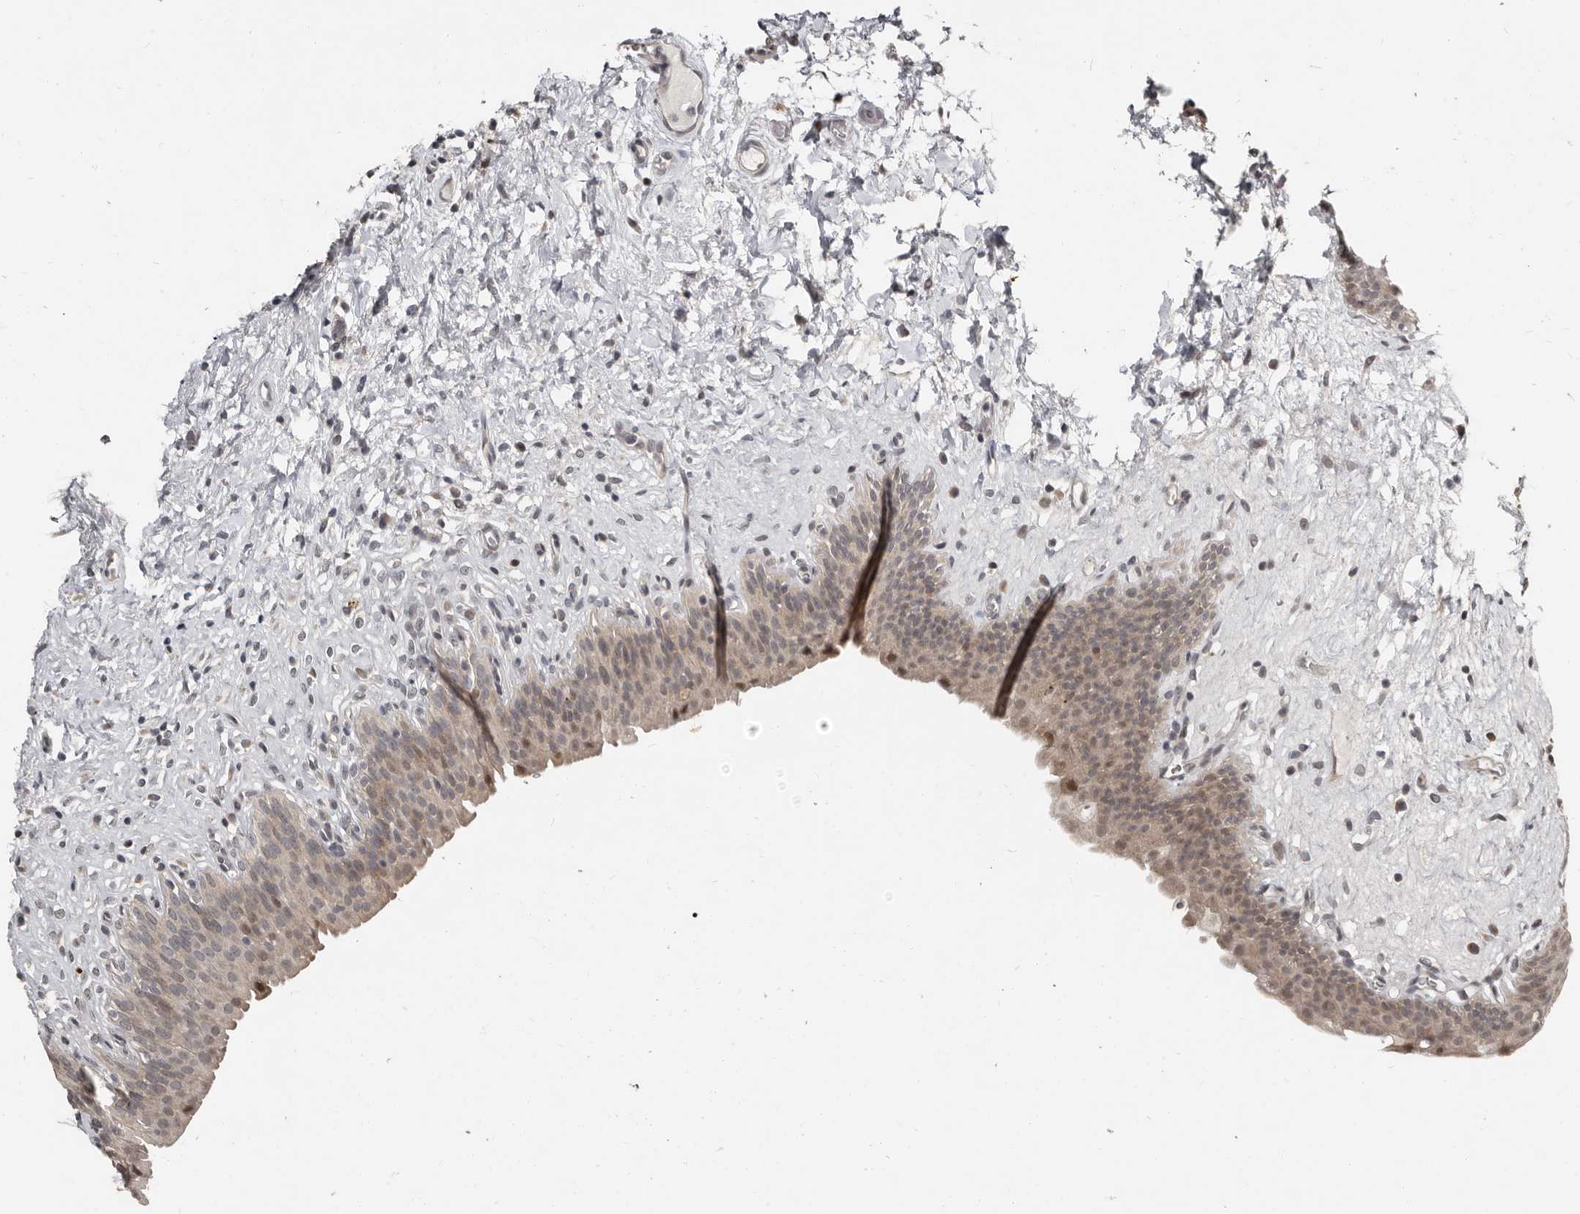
{"staining": {"intensity": "weak", "quantity": "25%-75%", "location": "cytoplasmic/membranous,nuclear"}, "tissue": "urinary bladder", "cell_type": "Urothelial cells", "image_type": "normal", "snomed": [{"axis": "morphology", "description": "Normal tissue, NOS"}, {"axis": "topography", "description": "Urinary bladder"}], "caption": "Protein staining by IHC reveals weak cytoplasmic/membranous,nuclear positivity in about 25%-75% of urothelial cells in normal urinary bladder. (DAB IHC, brown staining for protein, blue staining for nuclei).", "gene": "APOL6", "patient": {"sex": "male", "age": 83}}